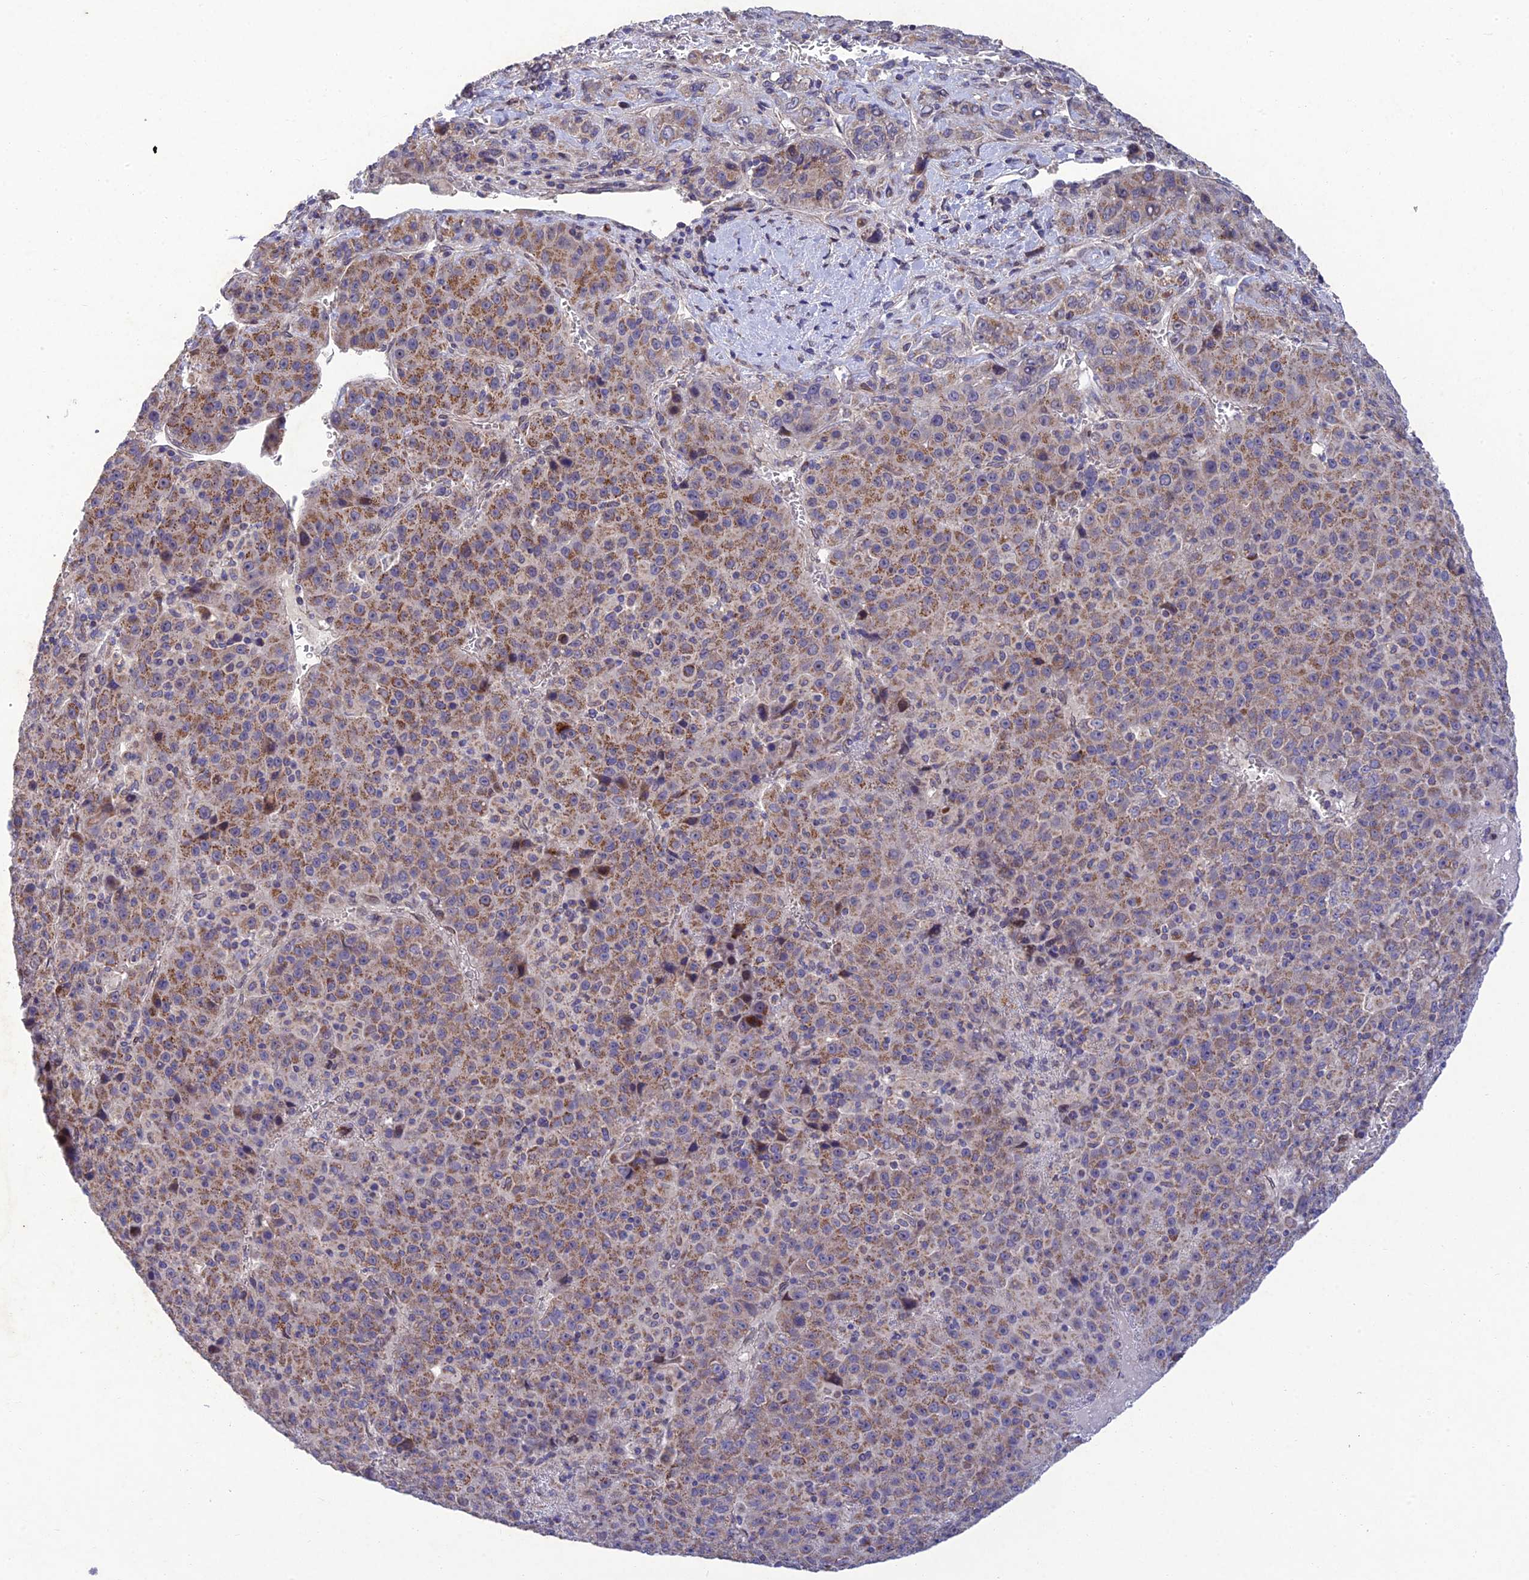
{"staining": {"intensity": "moderate", "quantity": ">75%", "location": "cytoplasmic/membranous"}, "tissue": "liver cancer", "cell_type": "Tumor cells", "image_type": "cancer", "snomed": [{"axis": "morphology", "description": "Carcinoma, Hepatocellular, NOS"}, {"axis": "topography", "description": "Liver"}], "caption": "A histopathology image showing moderate cytoplasmic/membranous positivity in approximately >75% of tumor cells in liver cancer (hepatocellular carcinoma), as visualized by brown immunohistochemical staining.", "gene": "MGAT2", "patient": {"sex": "female", "age": 53}}